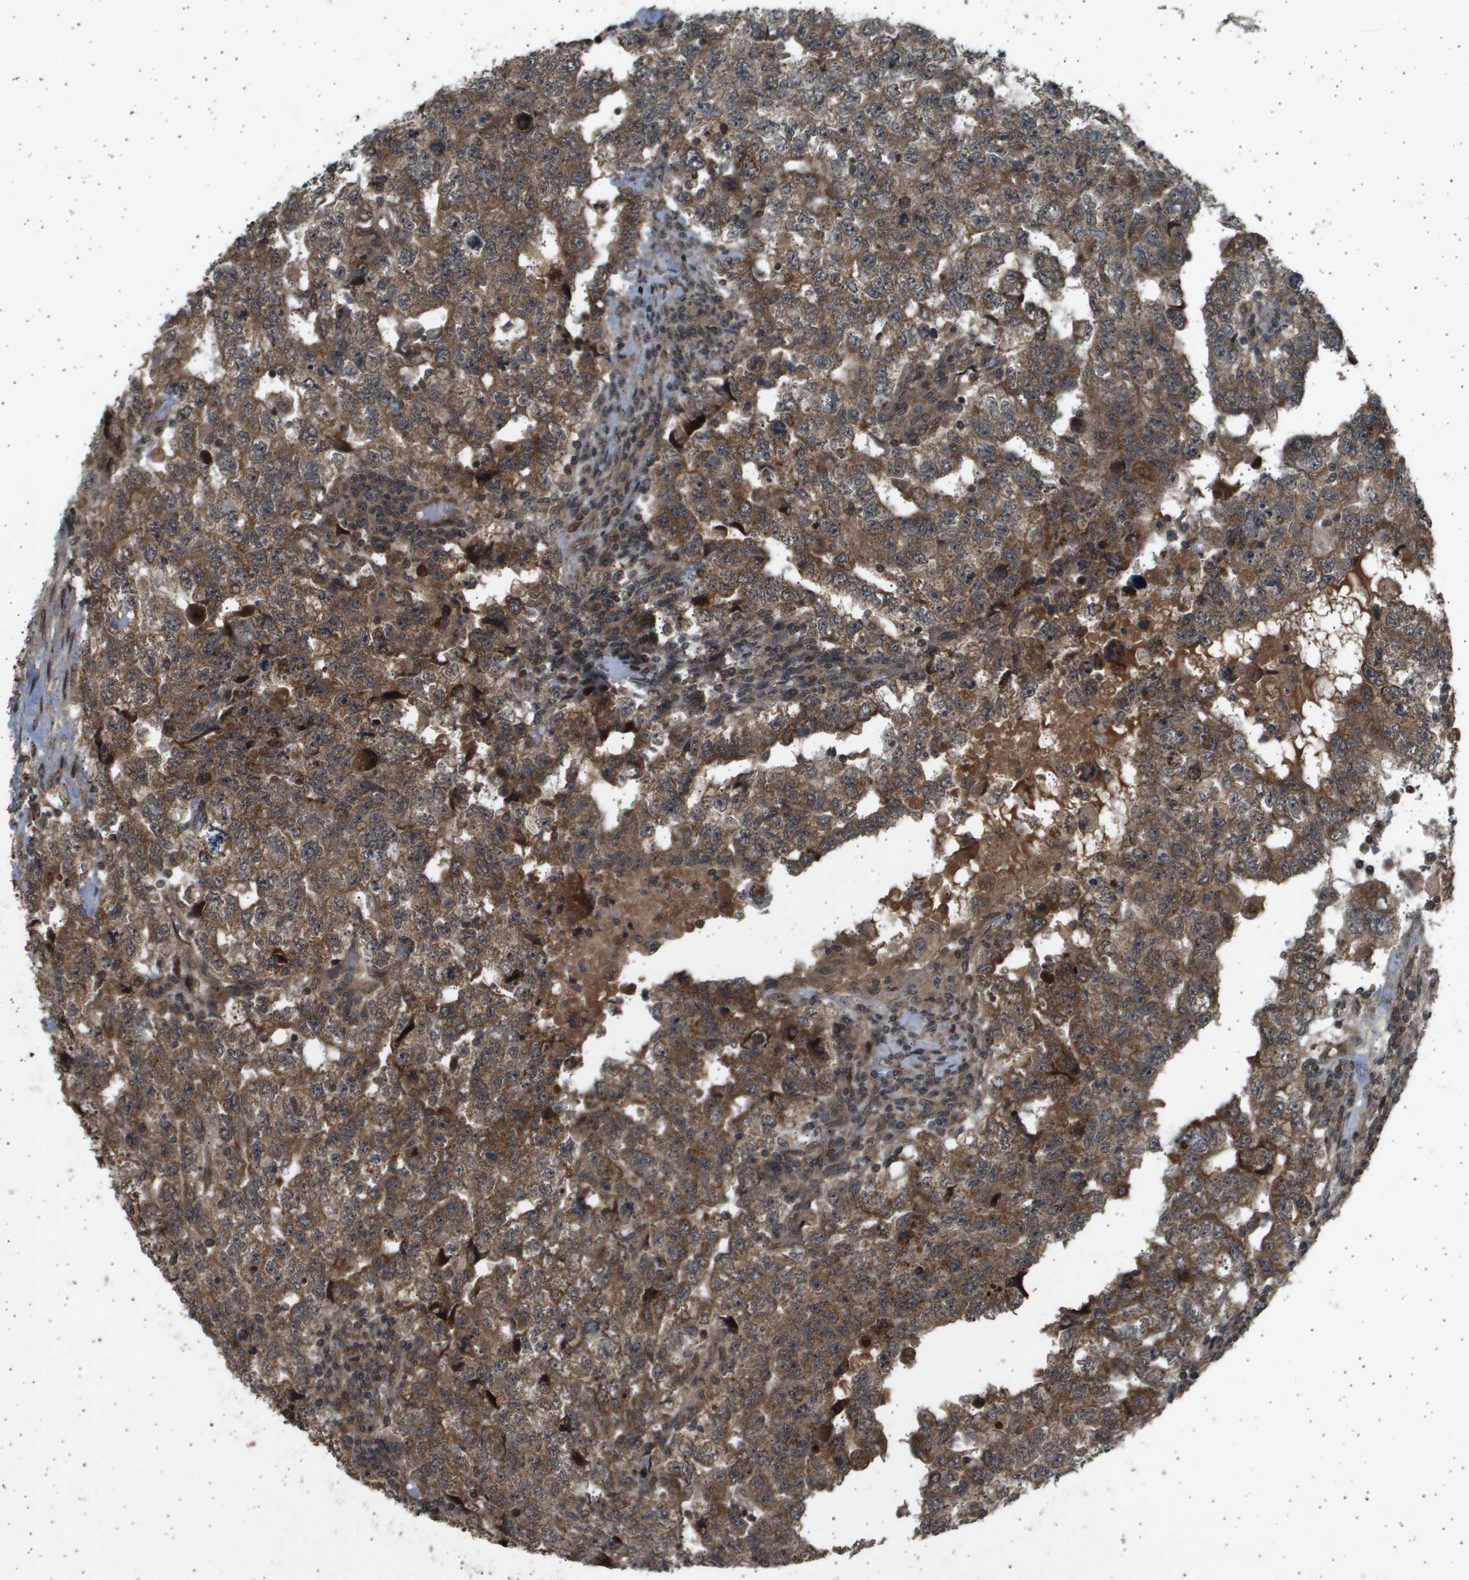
{"staining": {"intensity": "moderate", "quantity": ">75%", "location": "cytoplasmic/membranous,nuclear"}, "tissue": "testis cancer", "cell_type": "Tumor cells", "image_type": "cancer", "snomed": [{"axis": "morphology", "description": "Carcinoma, Embryonal, NOS"}, {"axis": "topography", "description": "Testis"}], "caption": "Protein staining by immunohistochemistry (IHC) shows moderate cytoplasmic/membranous and nuclear staining in approximately >75% of tumor cells in testis embryonal carcinoma. The staining was performed using DAB to visualize the protein expression in brown, while the nuclei were stained in blue with hematoxylin (Magnification: 20x).", "gene": "TNRC6A", "patient": {"sex": "male", "age": 36}}